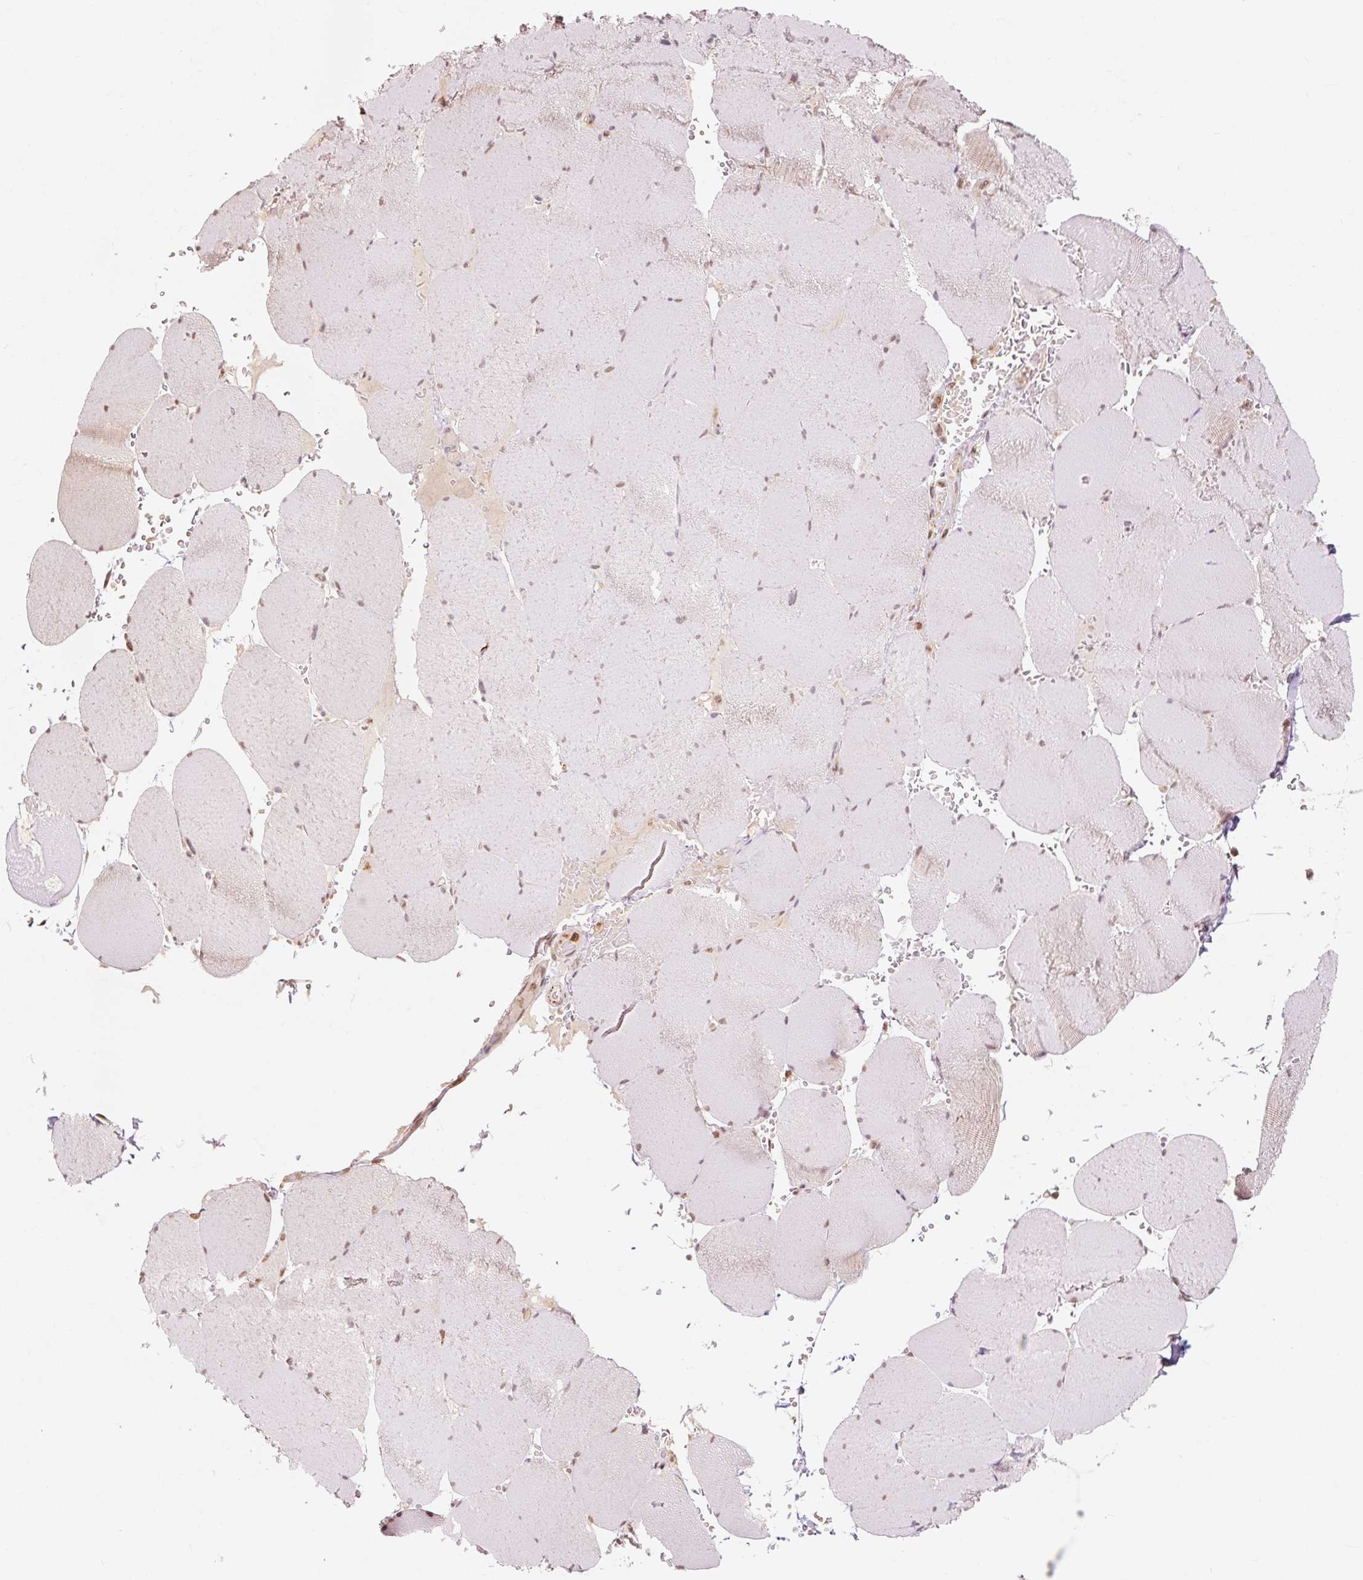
{"staining": {"intensity": "moderate", "quantity": "<25%", "location": "cytoplasmic/membranous,nuclear"}, "tissue": "skeletal muscle", "cell_type": "Myocytes", "image_type": "normal", "snomed": [{"axis": "morphology", "description": "Normal tissue, NOS"}, {"axis": "topography", "description": "Skeletal muscle"}, {"axis": "topography", "description": "Head-Neck"}], "caption": "Approximately <25% of myocytes in normal human skeletal muscle reveal moderate cytoplasmic/membranous,nuclear protein positivity as visualized by brown immunohistochemical staining.", "gene": "CSTF1", "patient": {"sex": "male", "age": 66}}